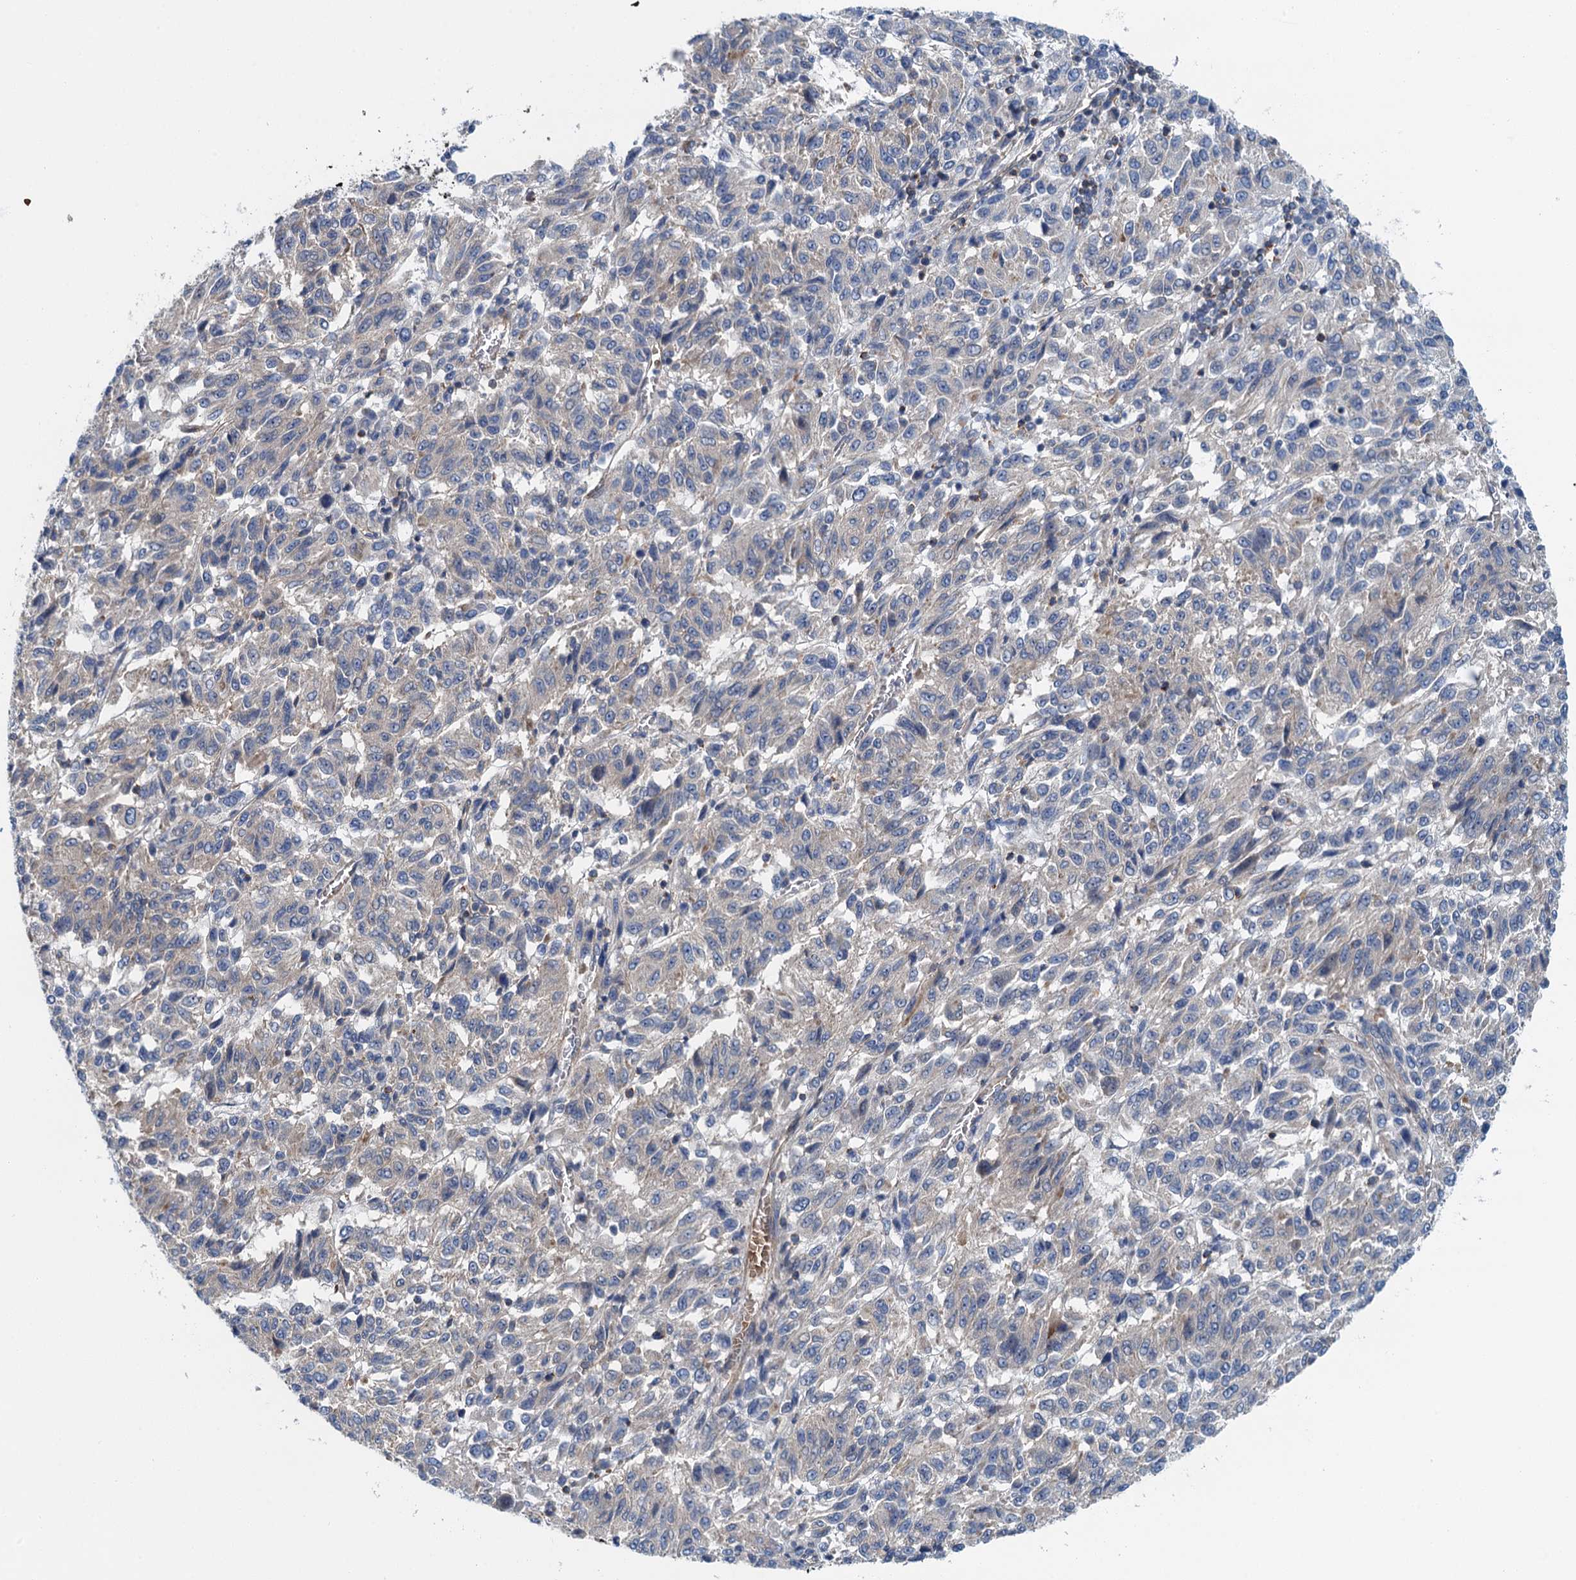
{"staining": {"intensity": "negative", "quantity": "none", "location": "none"}, "tissue": "melanoma", "cell_type": "Tumor cells", "image_type": "cancer", "snomed": [{"axis": "morphology", "description": "Malignant melanoma, Metastatic site"}, {"axis": "topography", "description": "Lung"}], "caption": "DAB (3,3'-diaminobenzidine) immunohistochemical staining of human malignant melanoma (metastatic site) displays no significant staining in tumor cells.", "gene": "ROGDI", "patient": {"sex": "male", "age": 64}}